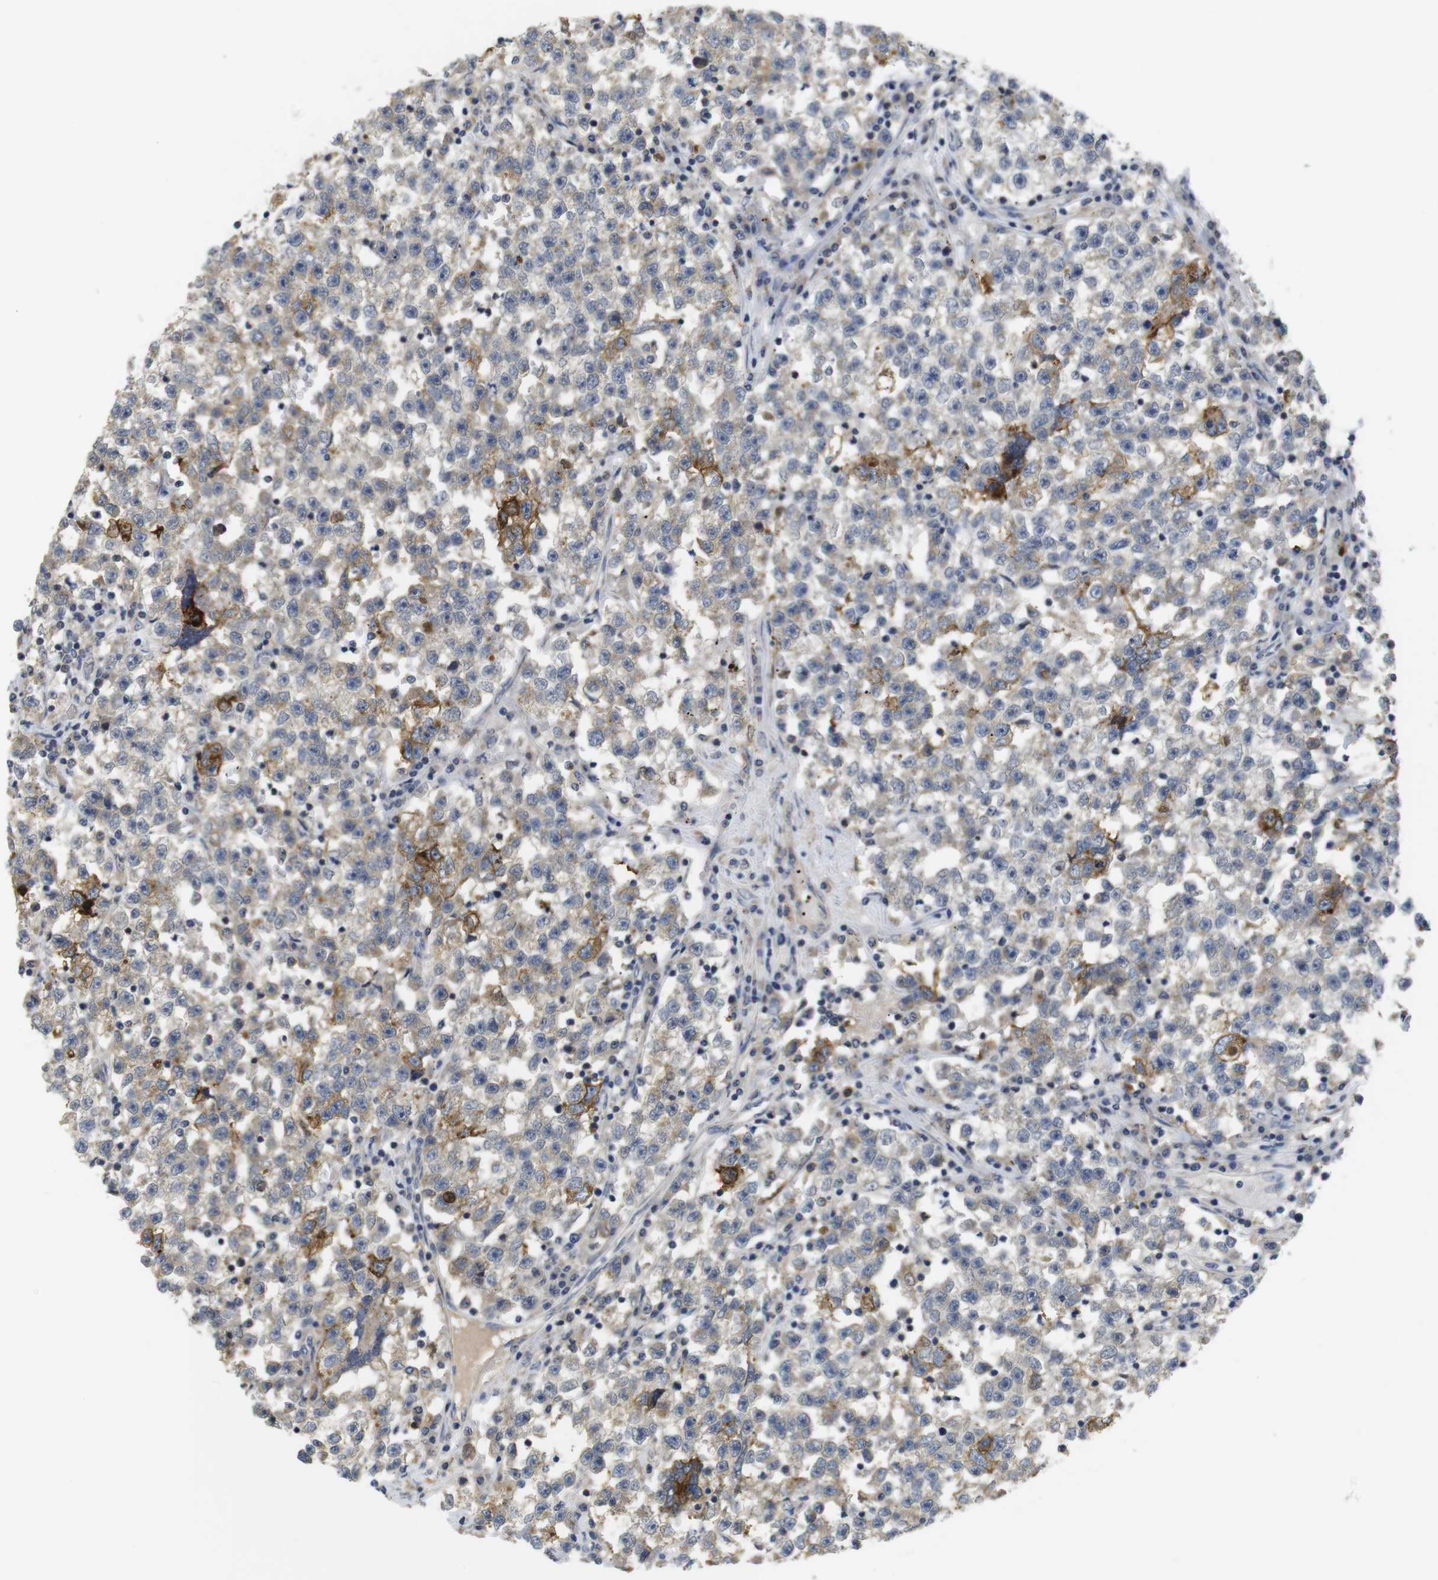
{"staining": {"intensity": "moderate", "quantity": "<25%", "location": "cytoplasmic/membranous"}, "tissue": "testis cancer", "cell_type": "Tumor cells", "image_type": "cancer", "snomed": [{"axis": "morphology", "description": "Seminoma, NOS"}, {"axis": "topography", "description": "Testis"}], "caption": "High-power microscopy captured an immunohistochemistry image of testis cancer (seminoma), revealing moderate cytoplasmic/membranous expression in about <25% of tumor cells.", "gene": "FNTA", "patient": {"sex": "male", "age": 22}}